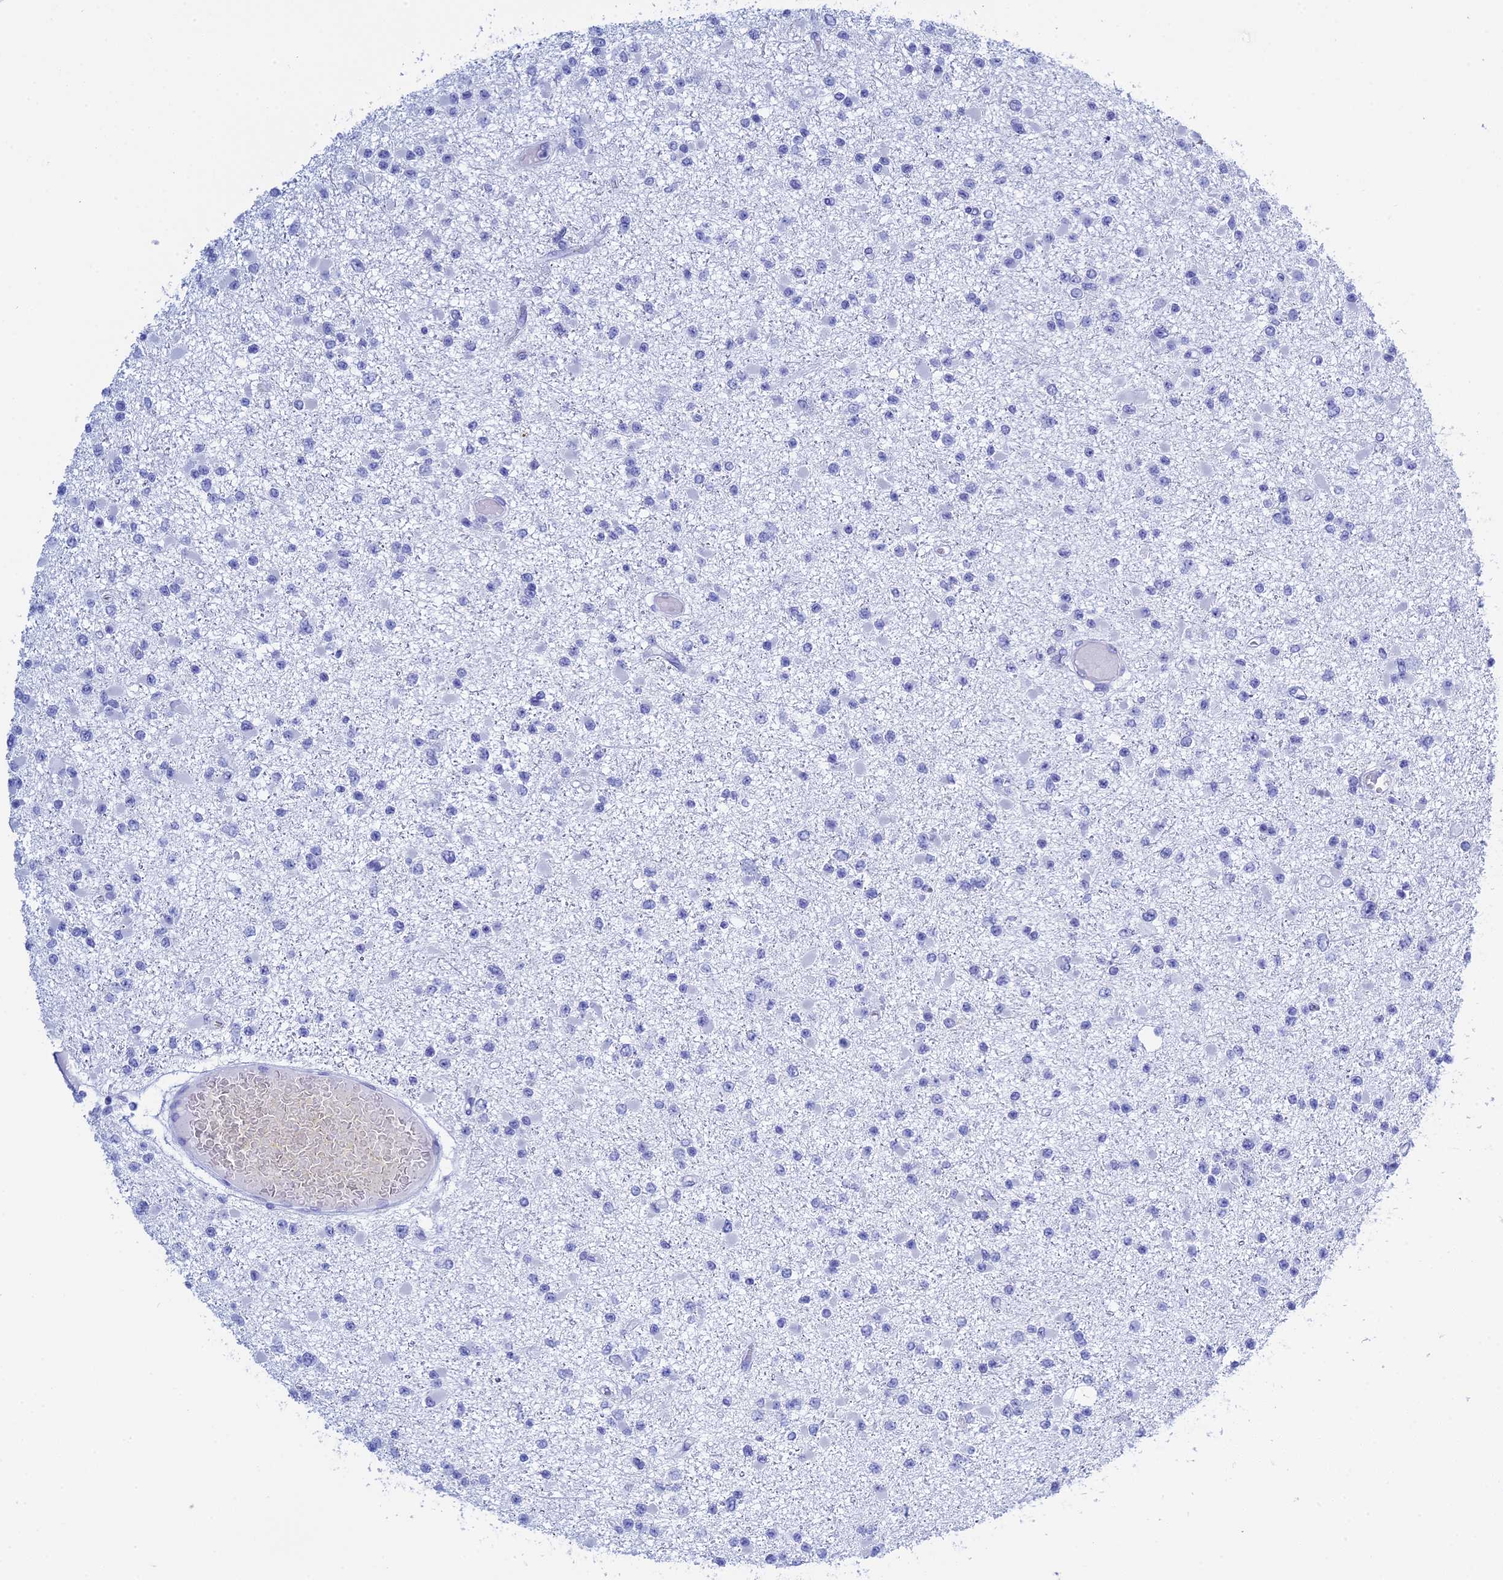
{"staining": {"intensity": "negative", "quantity": "none", "location": "none"}, "tissue": "glioma", "cell_type": "Tumor cells", "image_type": "cancer", "snomed": [{"axis": "morphology", "description": "Glioma, malignant, Low grade"}, {"axis": "topography", "description": "Brain"}], "caption": "Glioma stained for a protein using immunohistochemistry (IHC) exhibits no staining tumor cells.", "gene": "TEX101", "patient": {"sex": "female", "age": 22}}